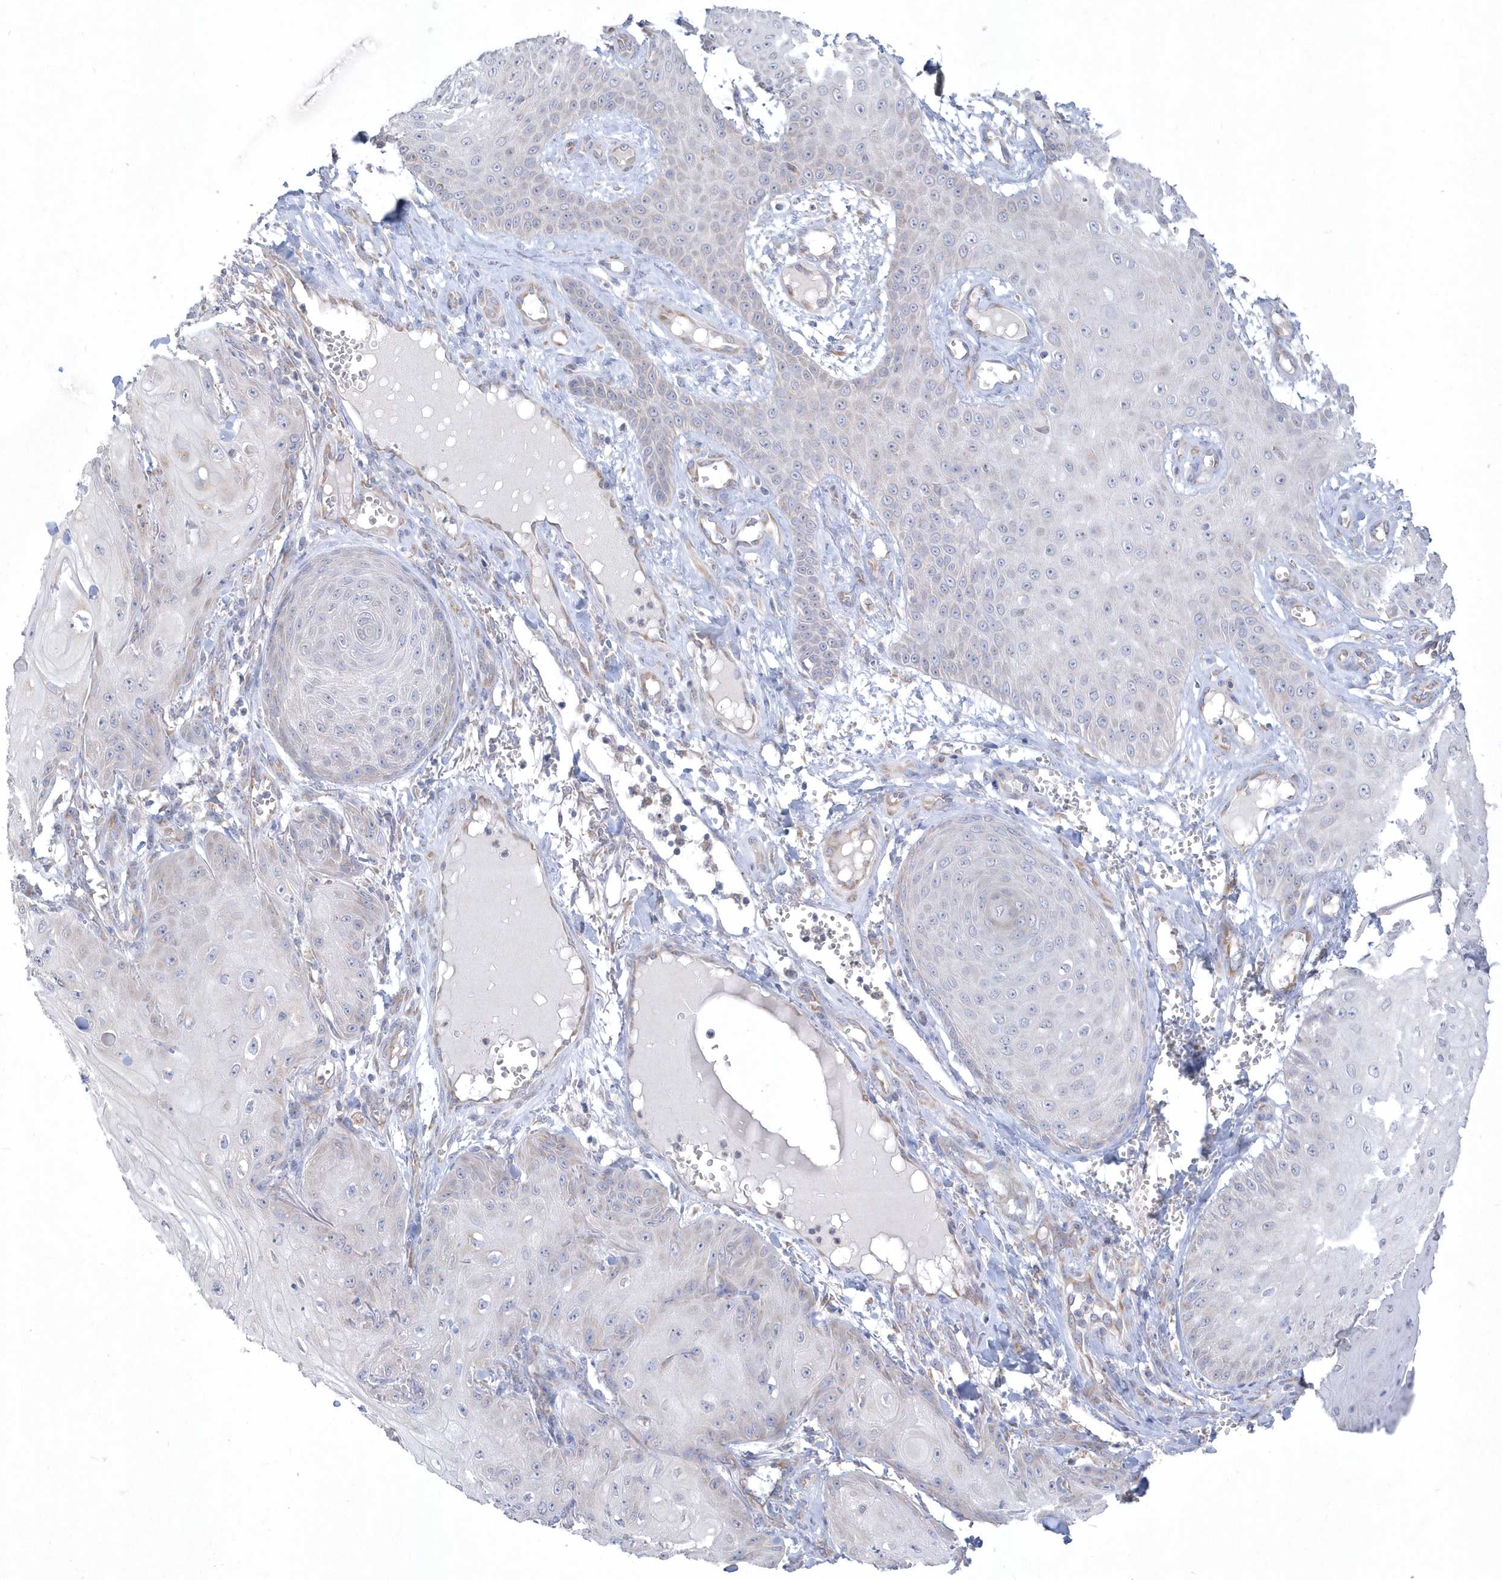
{"staining": {"intensity": "negative", "quantity": "none", "location": "none"}, "tissue": "skin cancer", "cell_type": "Tumor cells", "image_type": "cancer", "snomed": [{"axis": "morphology", "description": "Squamous cell carcinoma, NOS"}, {"axis": "topography", "description": "Skin"}], "caption": "This is an IHC photomicrograph of skin cancer. There is no staining in tumor cells.", "gene": "DGAT1", "patient": {"sex": "male", "age": 74}}